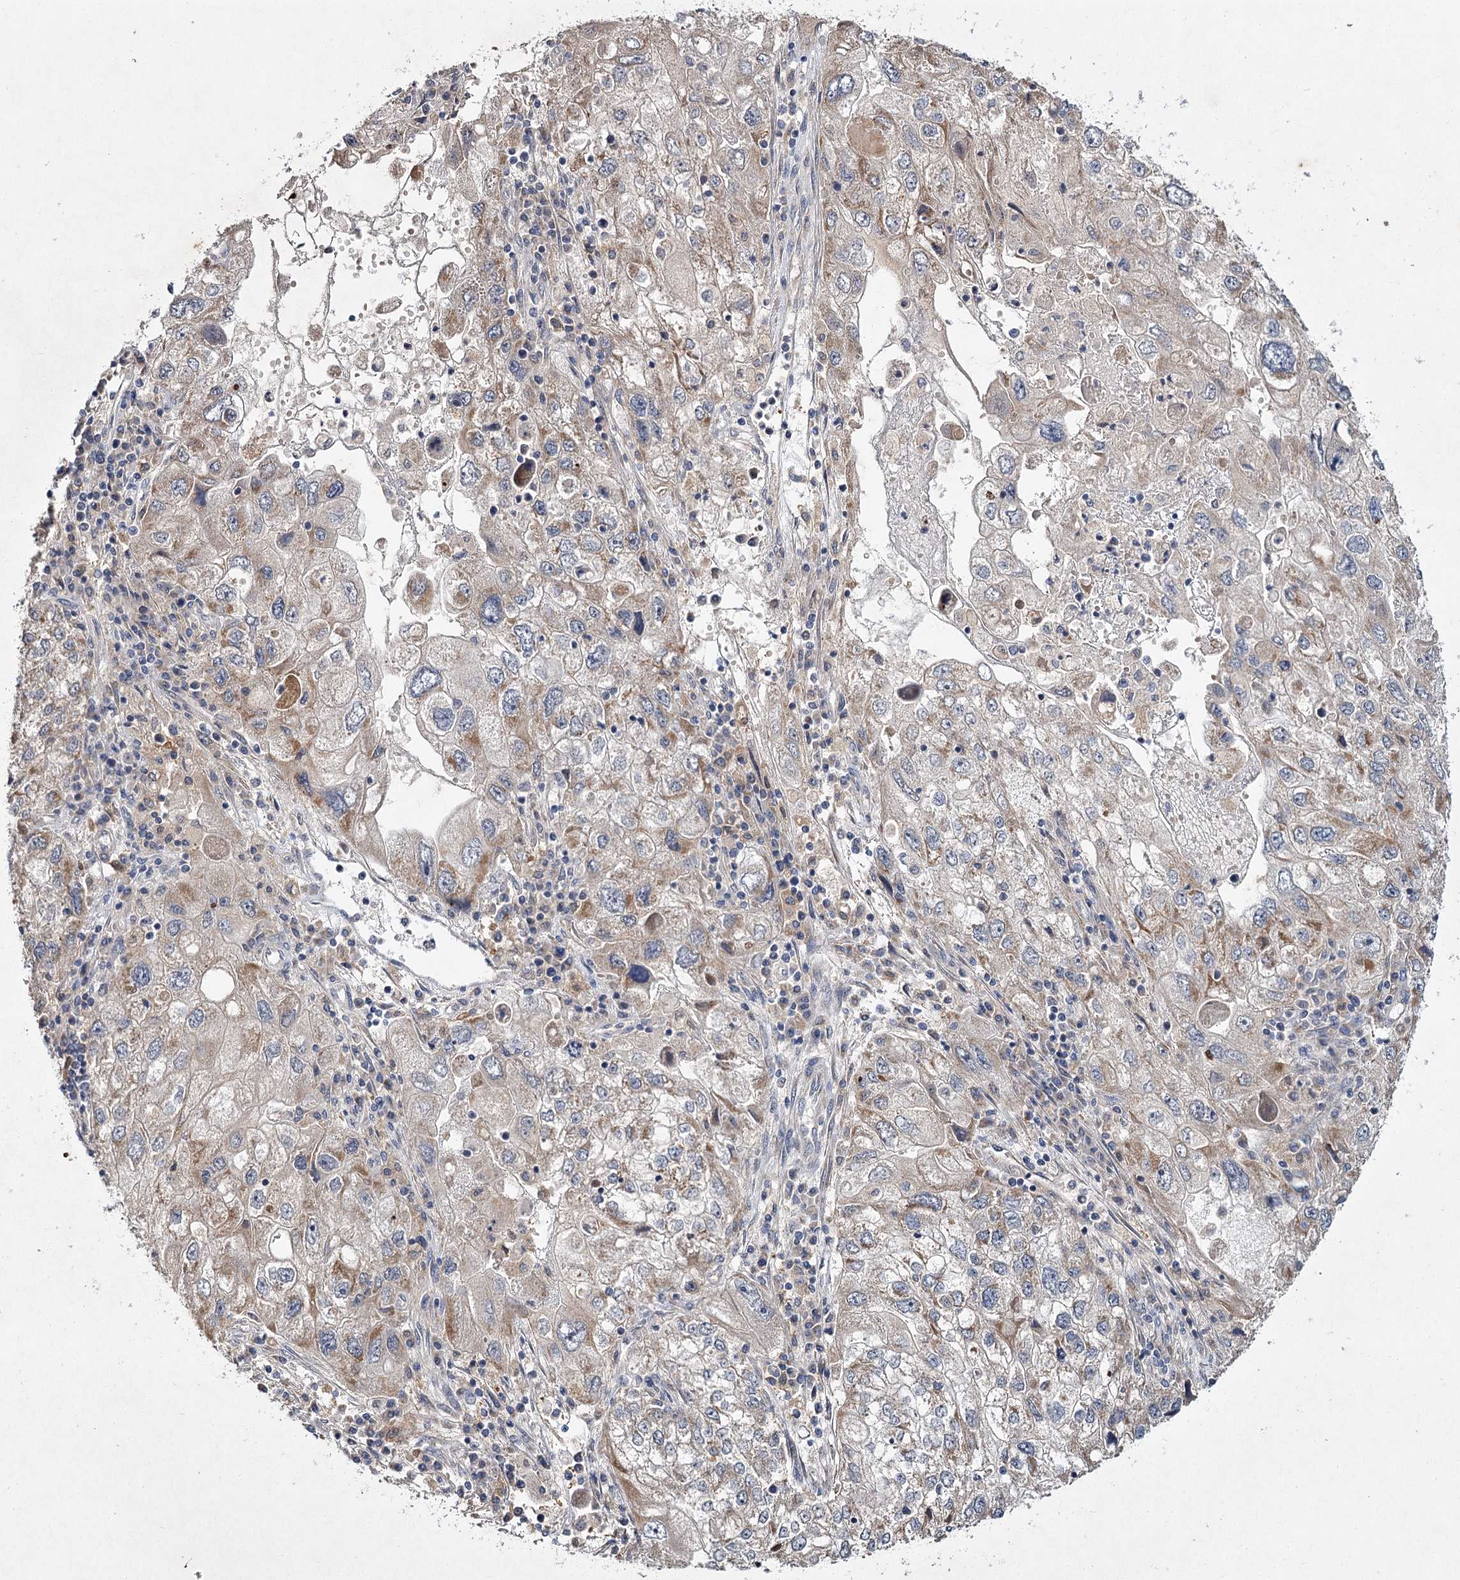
{"staining": {"intensity": "moderate", "quantity": "<25%", "location": "cytoplasmic/membranous"}, "tissue": "endometrial cancer", "cell_type": "Tumor cells", "image_type": "cancer", "snomed": [{"axis": "morphology", "description": "Adenocarcinoma, NOS"}, {"axis": "topography", "description": "Endometrium"}], "caption": "Immunohistochemistry (IHC) (DAB (3,3'-diaminobenzidine)) staining of human endometrial cancer displays moderate cytoplasmic/membranous protein positivity in approximately <25% of tumor cells.", "gene": "MFN1", "patient": {"sex": "female", "age": 49}}